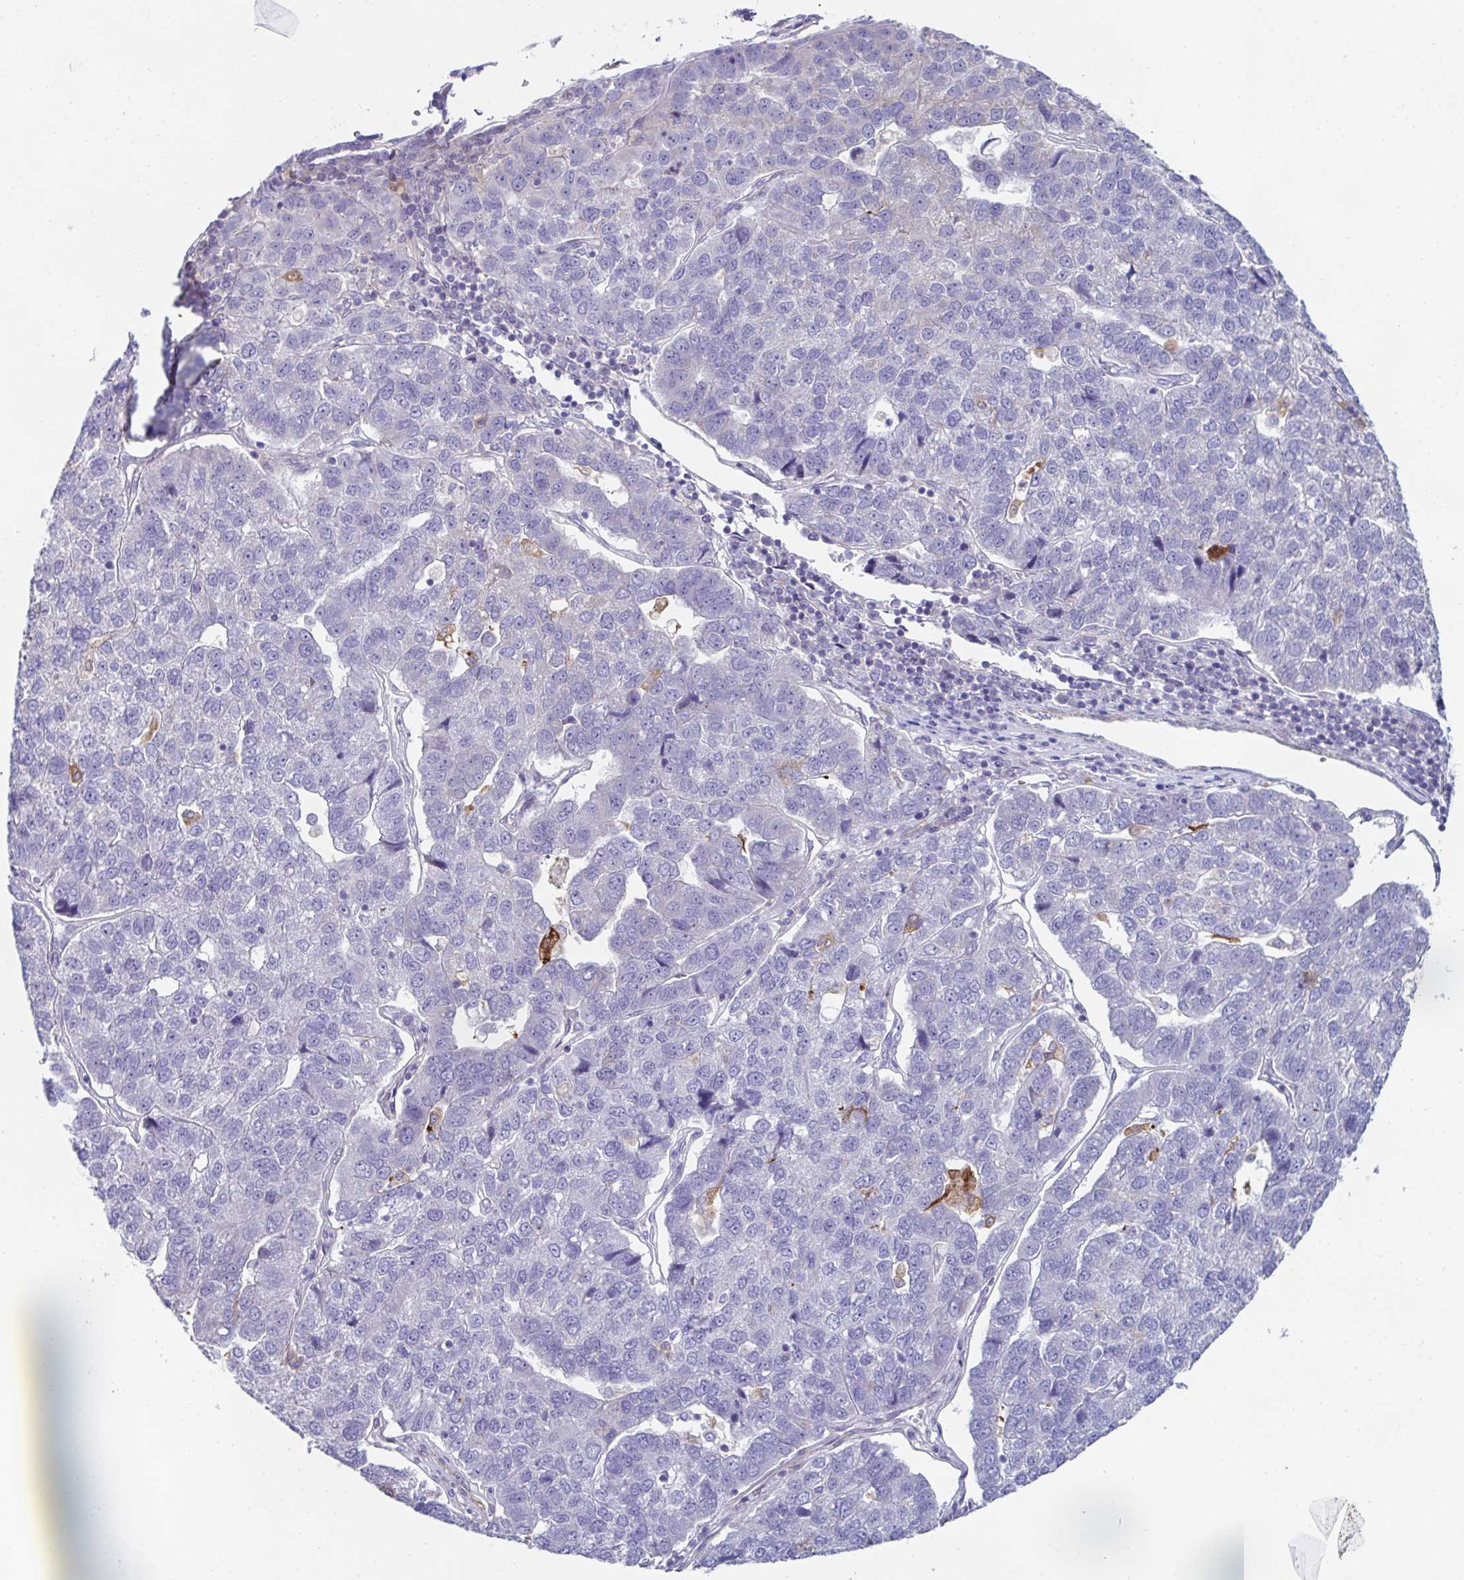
{"staining": {"intensity": "negative", "quantity": "none", "location": "none"}, "tissue": "pancreatic cancer", "cell_type": "Tumor cells", "image_type": "cancer", "snomed": [{"axis": "morphology", "description": "Adenocarcinoma, NOS"}, {"axis": "topography", "description": "Pancreas"}], "caption": "Histopathology image shows no significant protein positivity in tumor cells of pancreatic adenocarcinoma. (DAB (3,3'-diaminobenzidine) IHC, high magnification).", "gene": "FBXL13", "patient": {"sex": "female", "age": 61}}